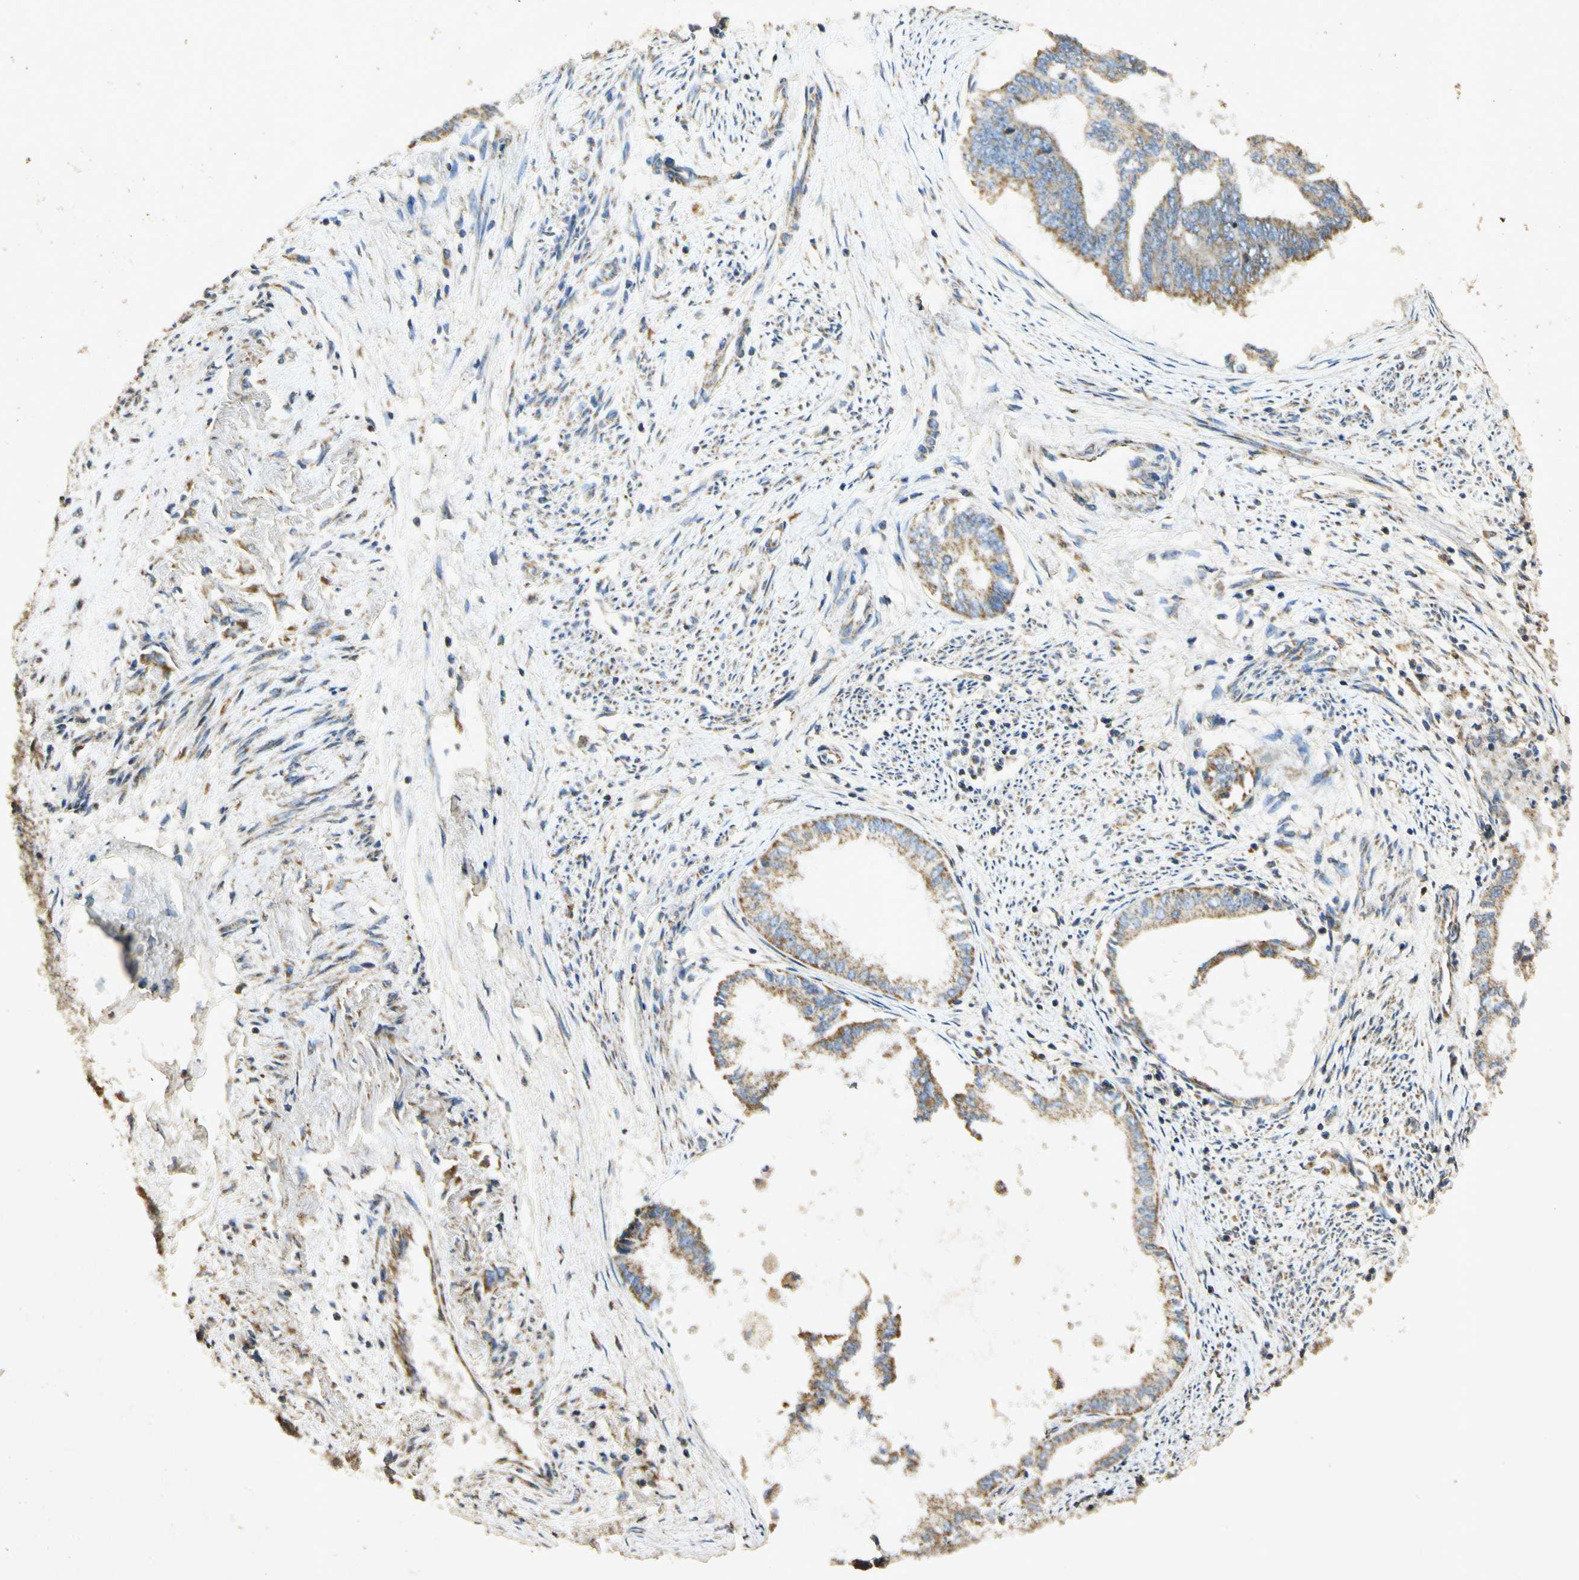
{"staining": {"intensity": "weak", "quantity": "25%-75%", "location": "cytoplasmic/membranous"}, "tissue": "endometrial cancer", "cell_type": "Tumor cells", "image_type": "cancer", "snomed": [{"axis": "morphology", "description": "Adenocarcinoma, NOS"}, {"axis": "topography", "description": "Endometrium"}], "caption": "A histopathology image of adenocarcinoma (endometrial) stained for a protein shows weak cytoplasmic/membranous brown staining in tumor cells.", "gene": "PRDX3", "patient": {"sex": "female", "age": 86}}